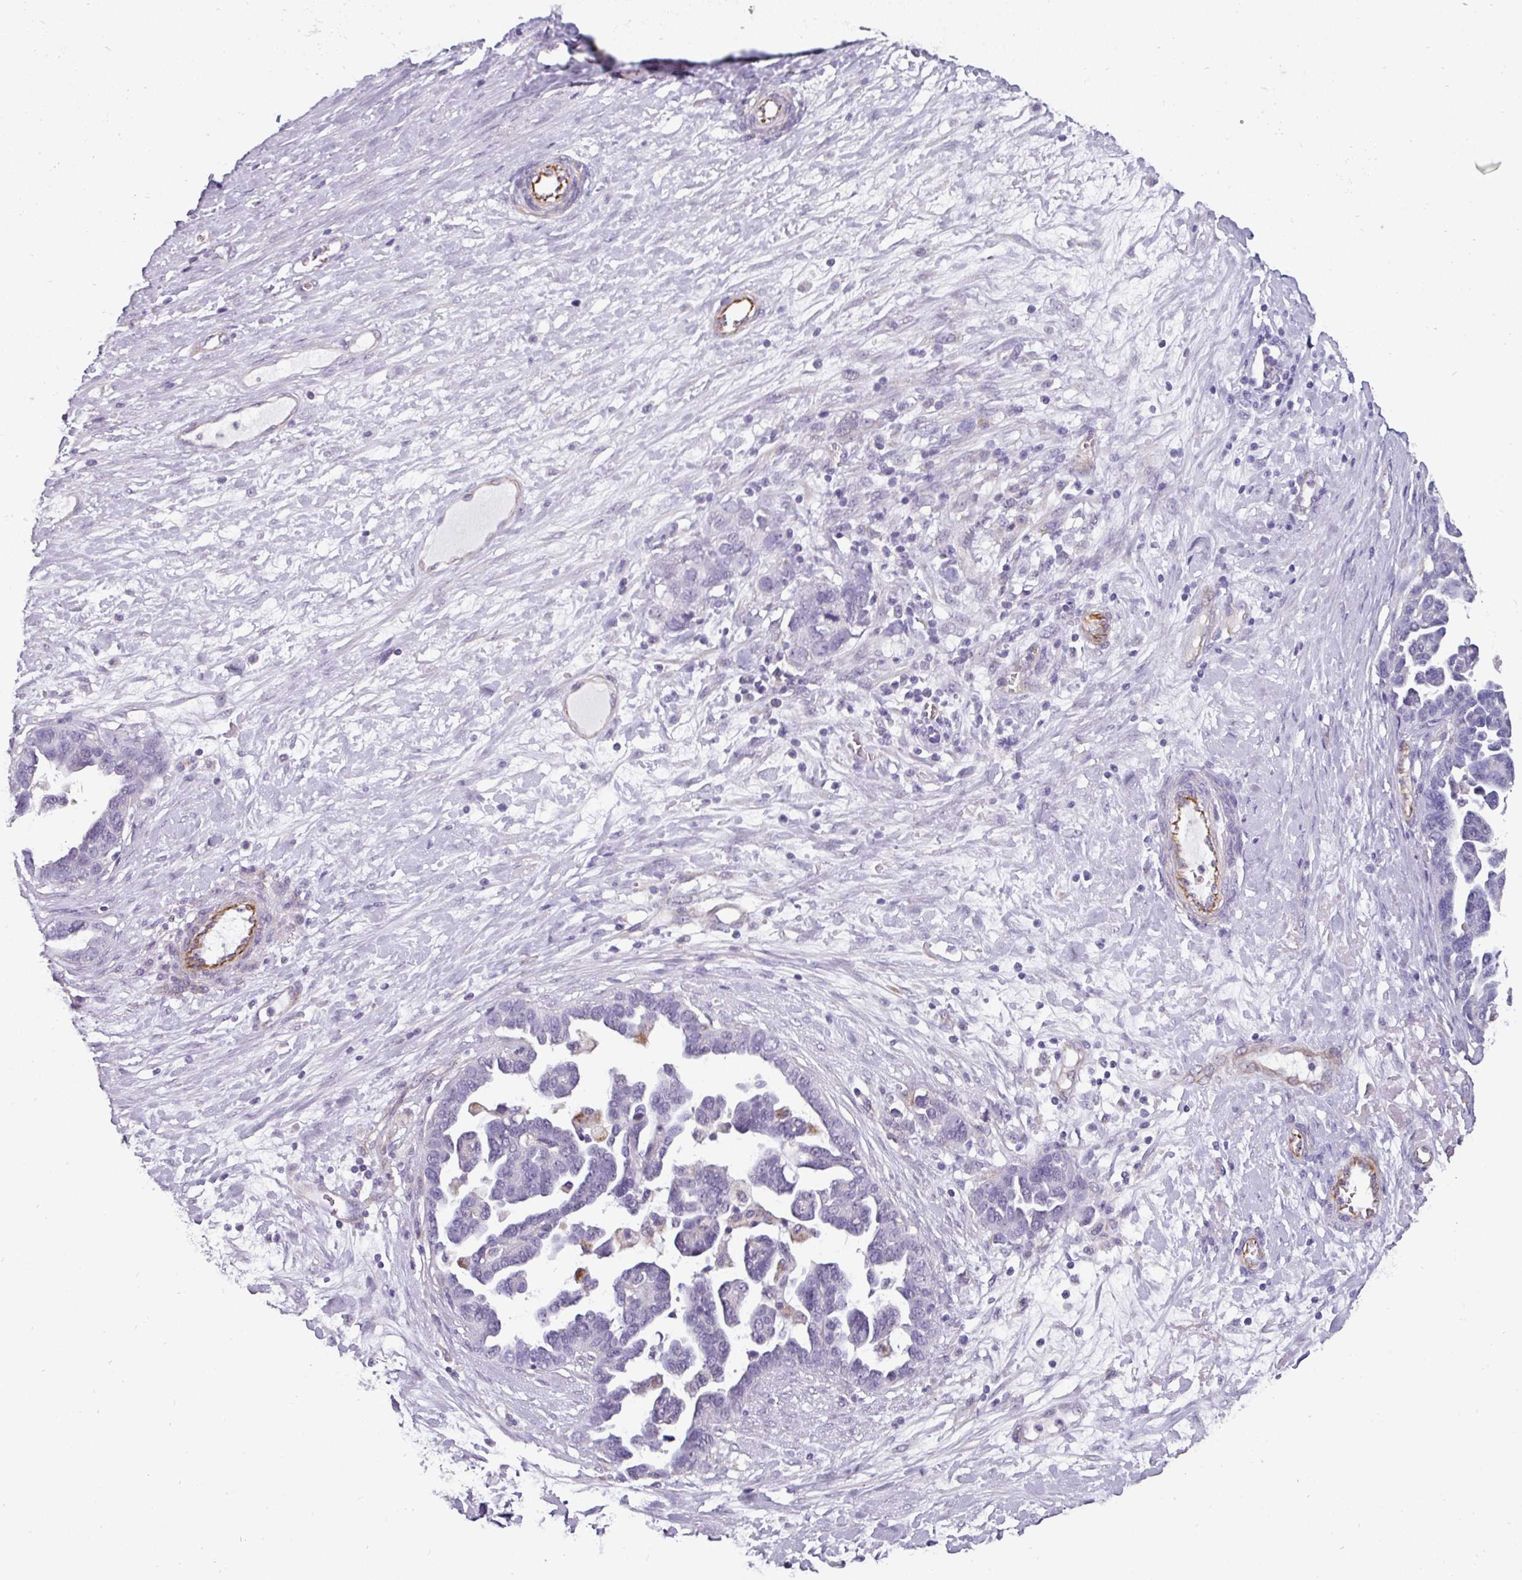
{"staining": {"intensity": "negative", "quantity": "none", "location": "none"}, "tissue": "ovarian cancer", "cell_type": "Tumor cells", "image_type": "cancer", "snomed": [{"axis": "morphology", "description": "Cystadenocarcinoma, serous, NOS"}, {"axis": "topography", "description": "Ovary"}], "caption": "Immunohistochemistry of ovarian cancer (serous cystadenocarcinoma) shows no expression in tumor cells.", "gene": "EYA3", "patient": {"sex": "female", "age": 54}}